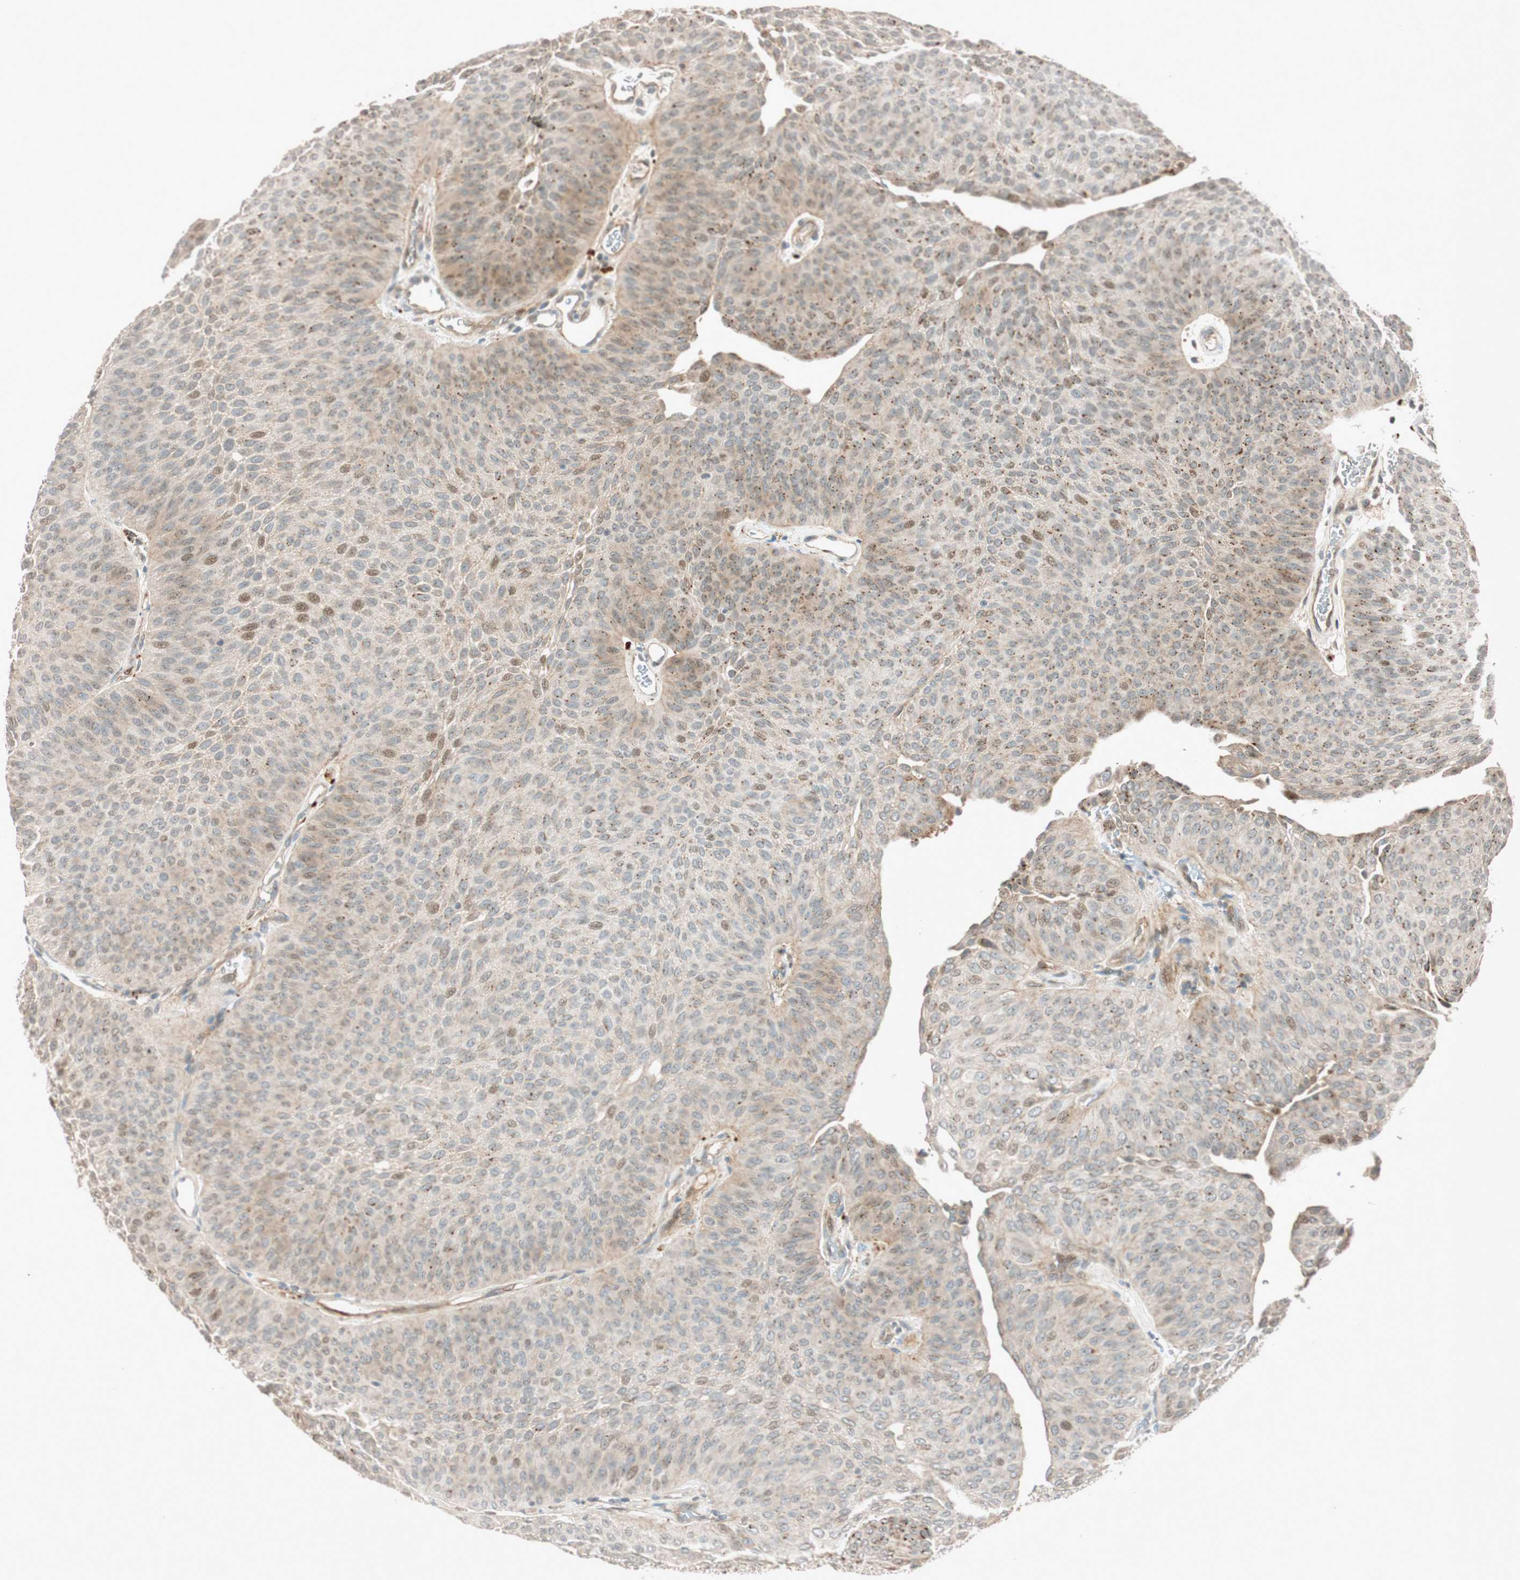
{"staining": {"intensity": "strong", "quantity": "<25%", "location": "nuclear"}, "tissue": "urothelial cancer", "cell_type": "Tumor cells", "image_type": "cancer", "snomed": [{"axis": "morphology", "description": "Urothelial carcinoma, Low grade"}, {"axis": "topography", "description": "Urinary bladder"}], "caption": "Immunohistochemistry (IHC) of low-grade urothelial carcinoma exhibits medium levels of strong nuclear staining in about <25% of tumor cells.", "gene": "EPHA6", "patient": {"sex": "female", "age": 60}}